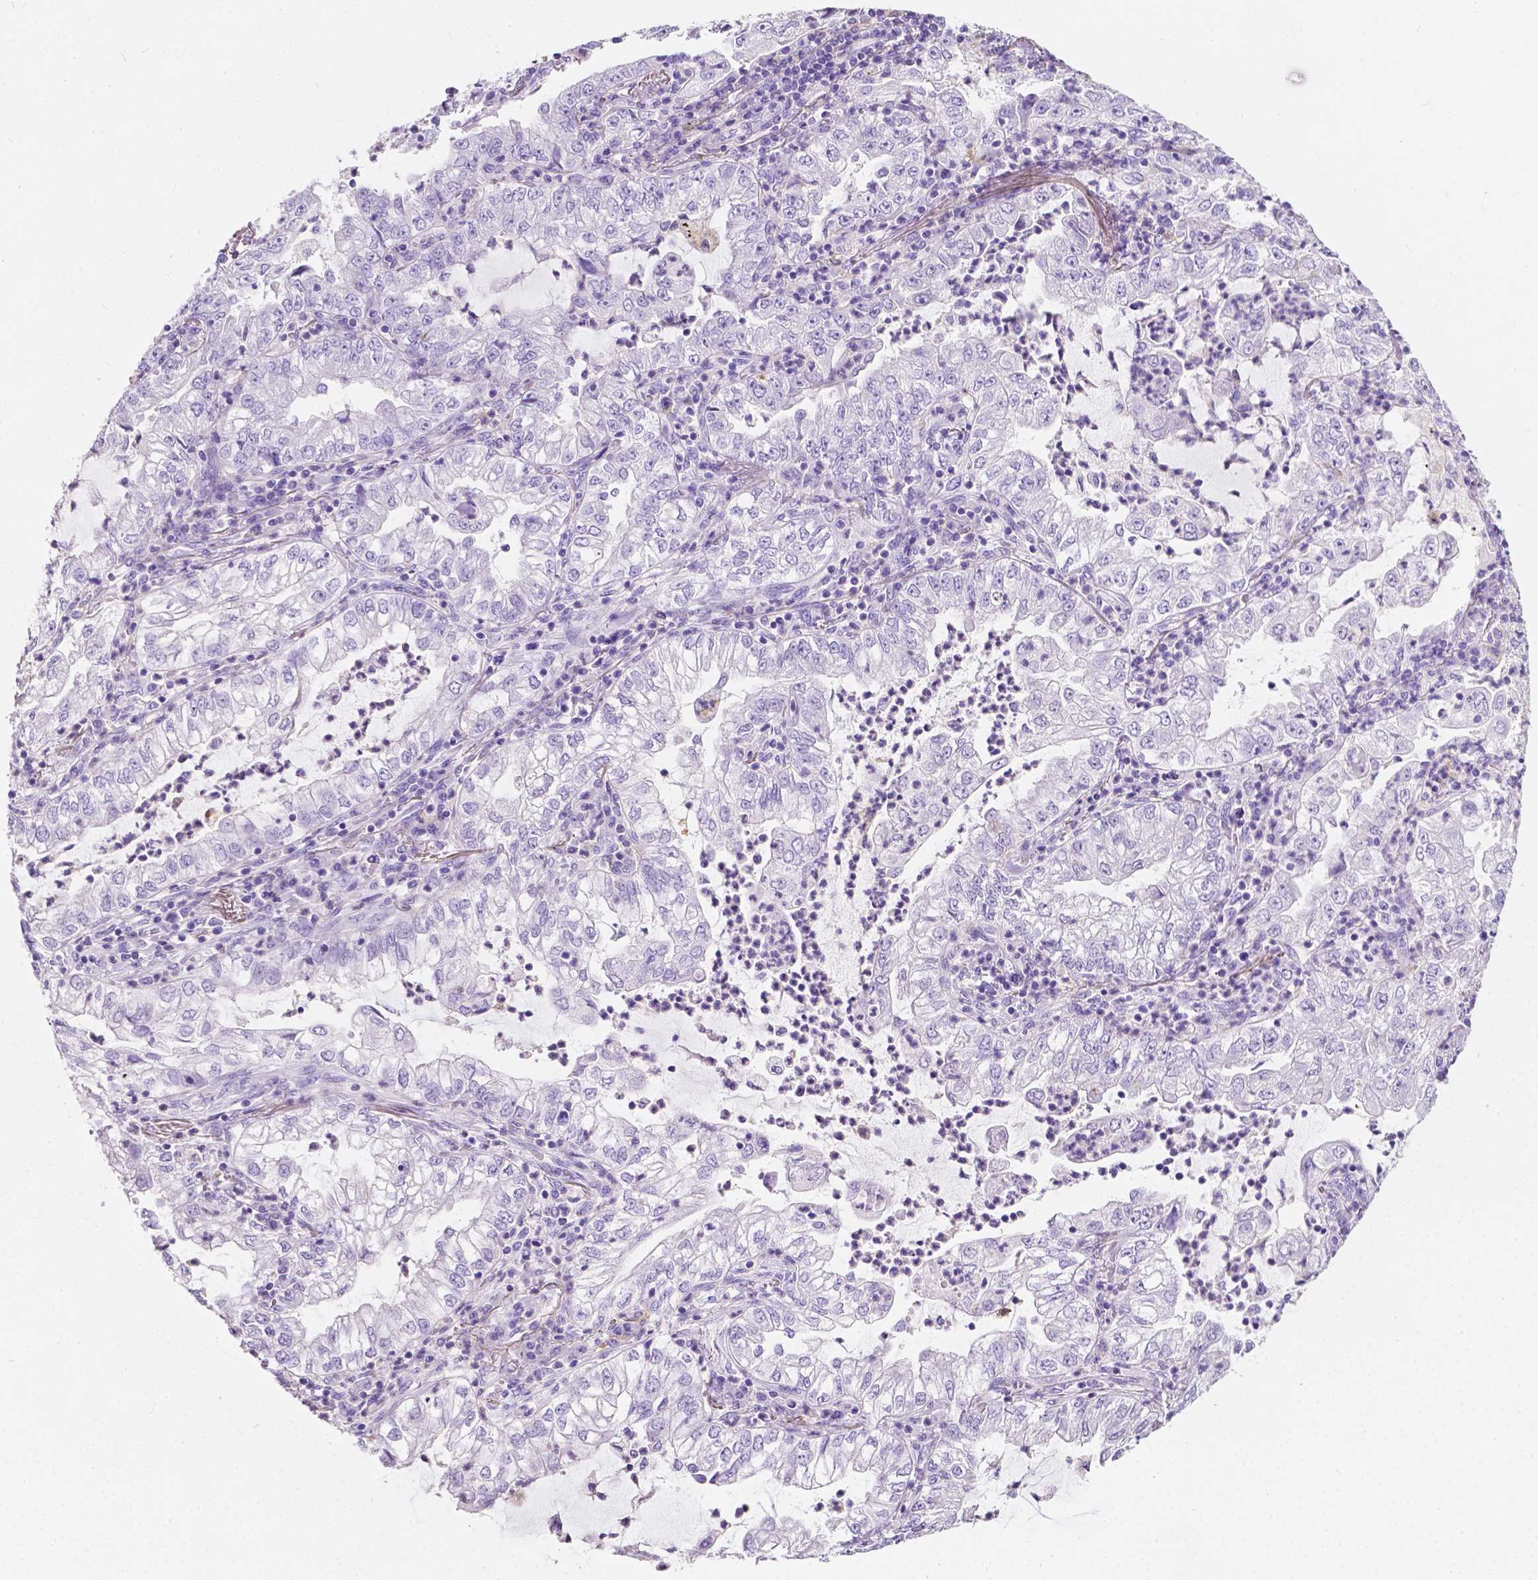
{"staining": {"intensity": "negative", "quantity": "none", "location": "none"}, "tissue": "lung cancer", "cell_type": "Tumor cells", "image_type": "cancer", "snomed": [{"axis": "morphology", "description": "Adenocarcinoma, NOS"}, {"axis": "topography", "description": "Lung"}], "caption": "Tumor cells show no significant protein expression in lung adenocarcinoma. The staining was performed using DAB (3,3'-diaminobenzidine) to visualize the protein expression in brown, while the nuclei were stained in blue with hematoxylin (Magnification: 20x).", "gene": "GNAO1", "patient": {"sex": "female", "age": 73}}